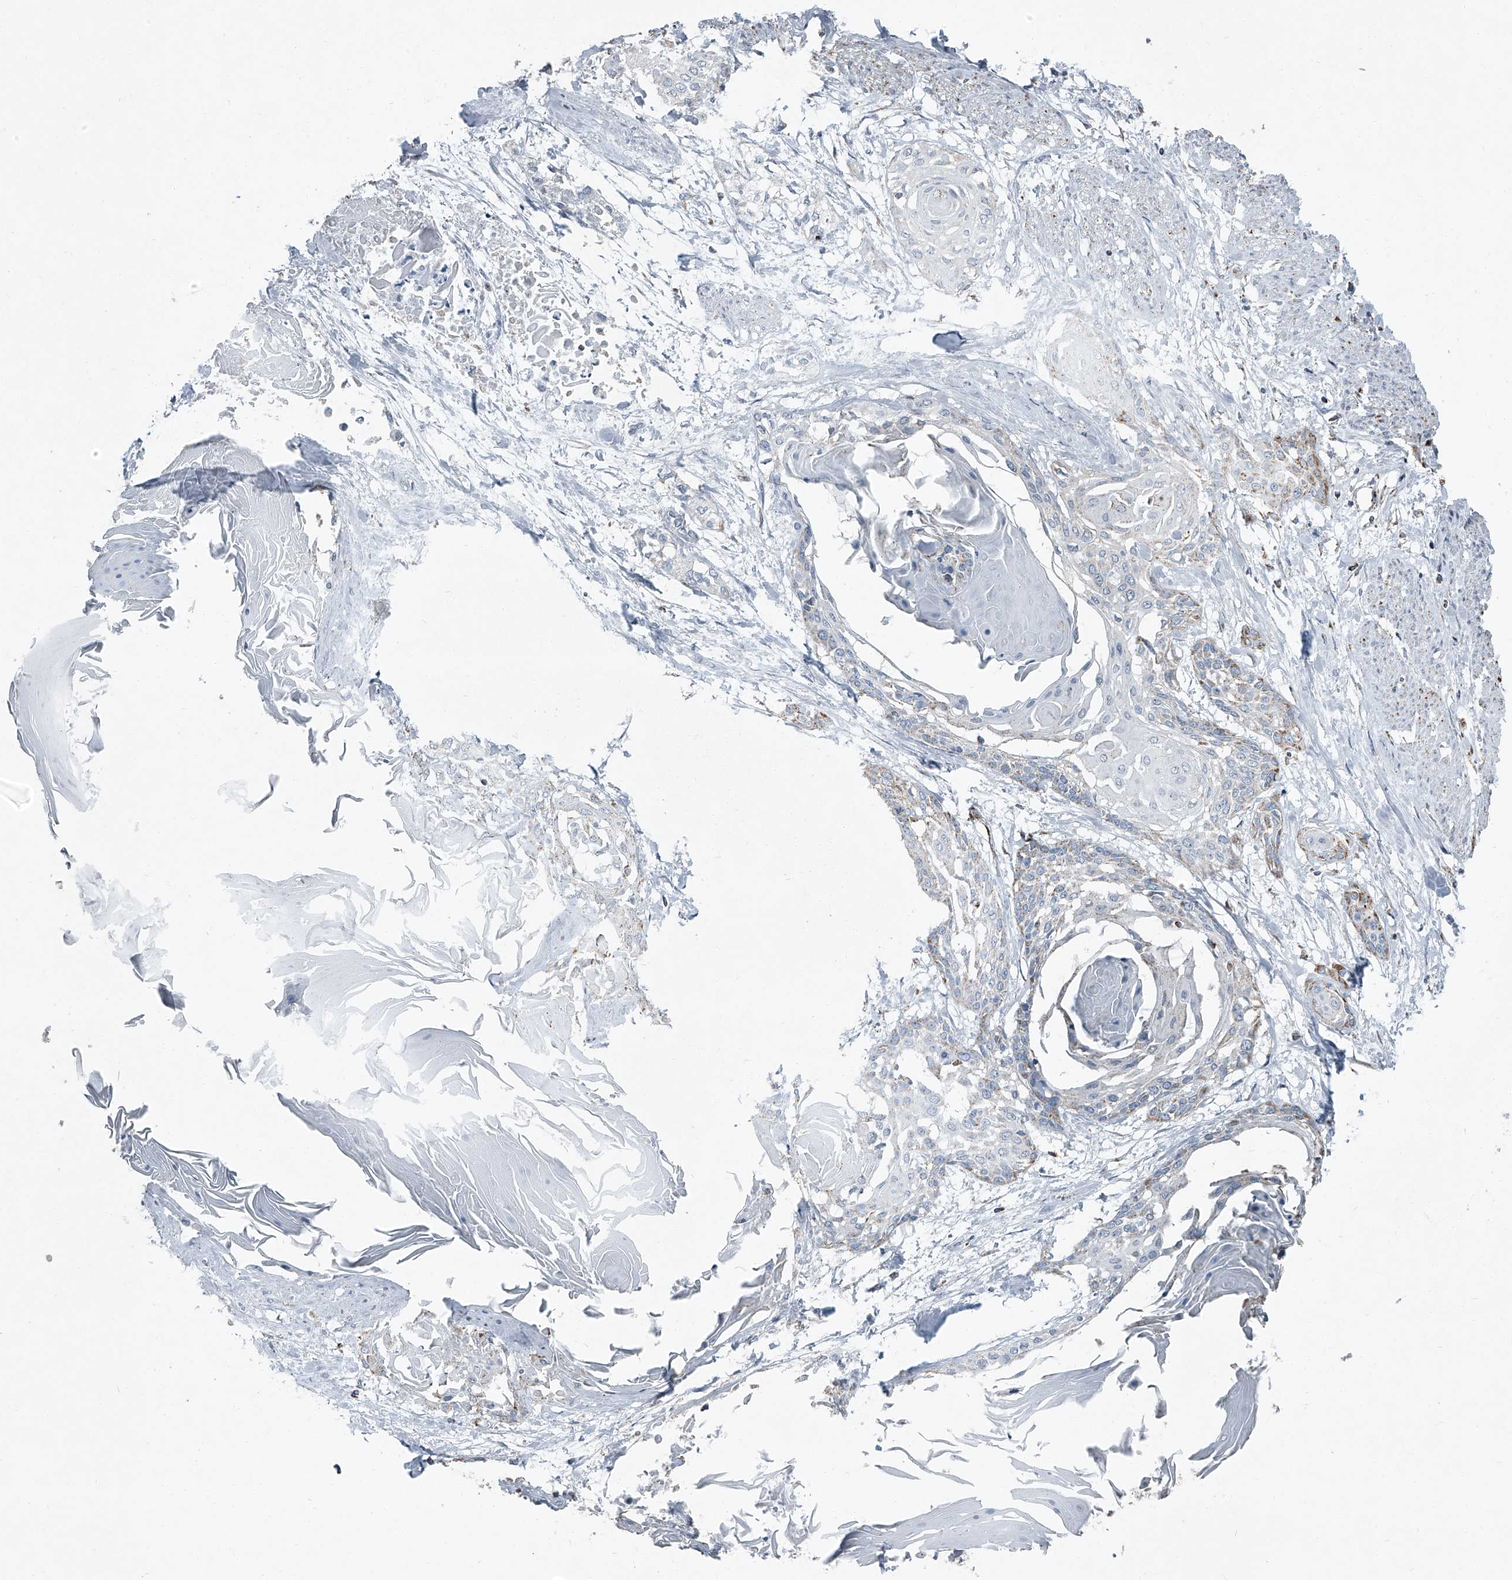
{"staining": {"intensity": "weak", "quantity": "<25%", "location": "cytoplasmic/membranous"}, "tissue": "cervical cancer", "cell_type": "Tumor cells", "image_type": "cancer", "snomed": [{"axis": "morphology", "description": "Squamous cell carcinoma, NOS"}, {"axis": "topography", "description": "Cervix"}], "caption": "High magnification brightfield microscopy of cervical squamous cell carcinoma stained with DAB (3,3'-diaminobenzidine) (brown) and counterstained with hematoxylin (blue): tumor cells show no significant positivity. (Stains: DAB (3,3'-diaminobenzidine) IHC with hematoxylin counter stain, Microscopy: brightfield microscopy at high magnification).", "gene": "CHRNA7", "patient": {"sex": "female", "age": 57}}